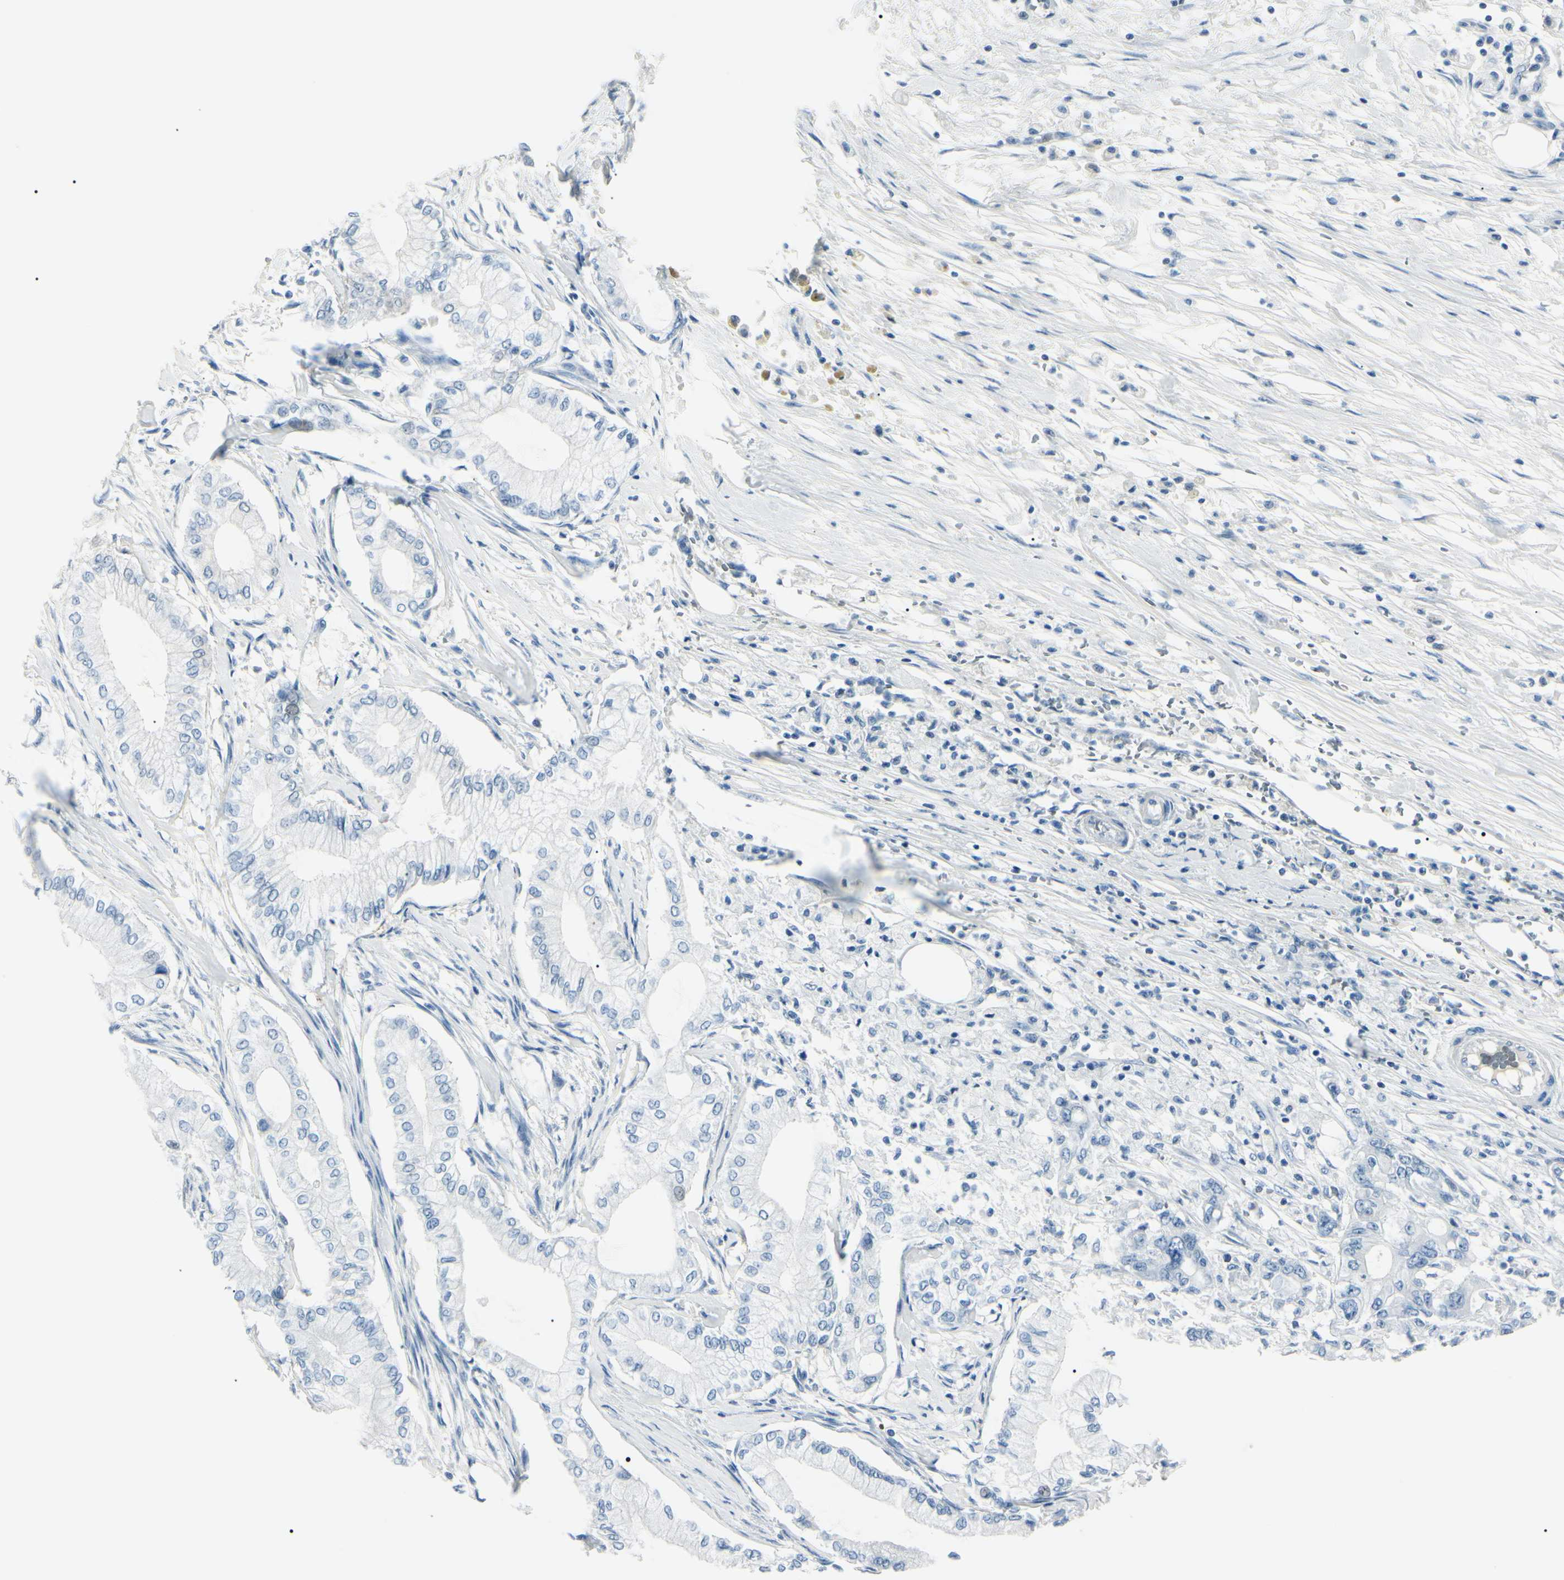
{"staining": {"intensity": "negative", "quantity": "none", "location": "none"}, "tissue": "pancreatic cancer", "cell_type": "Tumor cells", "image_type": "cancer", "snomed": [{"axis": "morphology", "description": "Adenocarcinoma, NOS"}, {"axis": "topography", "description": "Pancreas"}], "caption": "Immunohistochemistry of human adenocarcinoma (pancreatic) demonstrates no expression in tumor cells.", "gene": "CA2", "patient": {"sex": "male", "age": 70}}